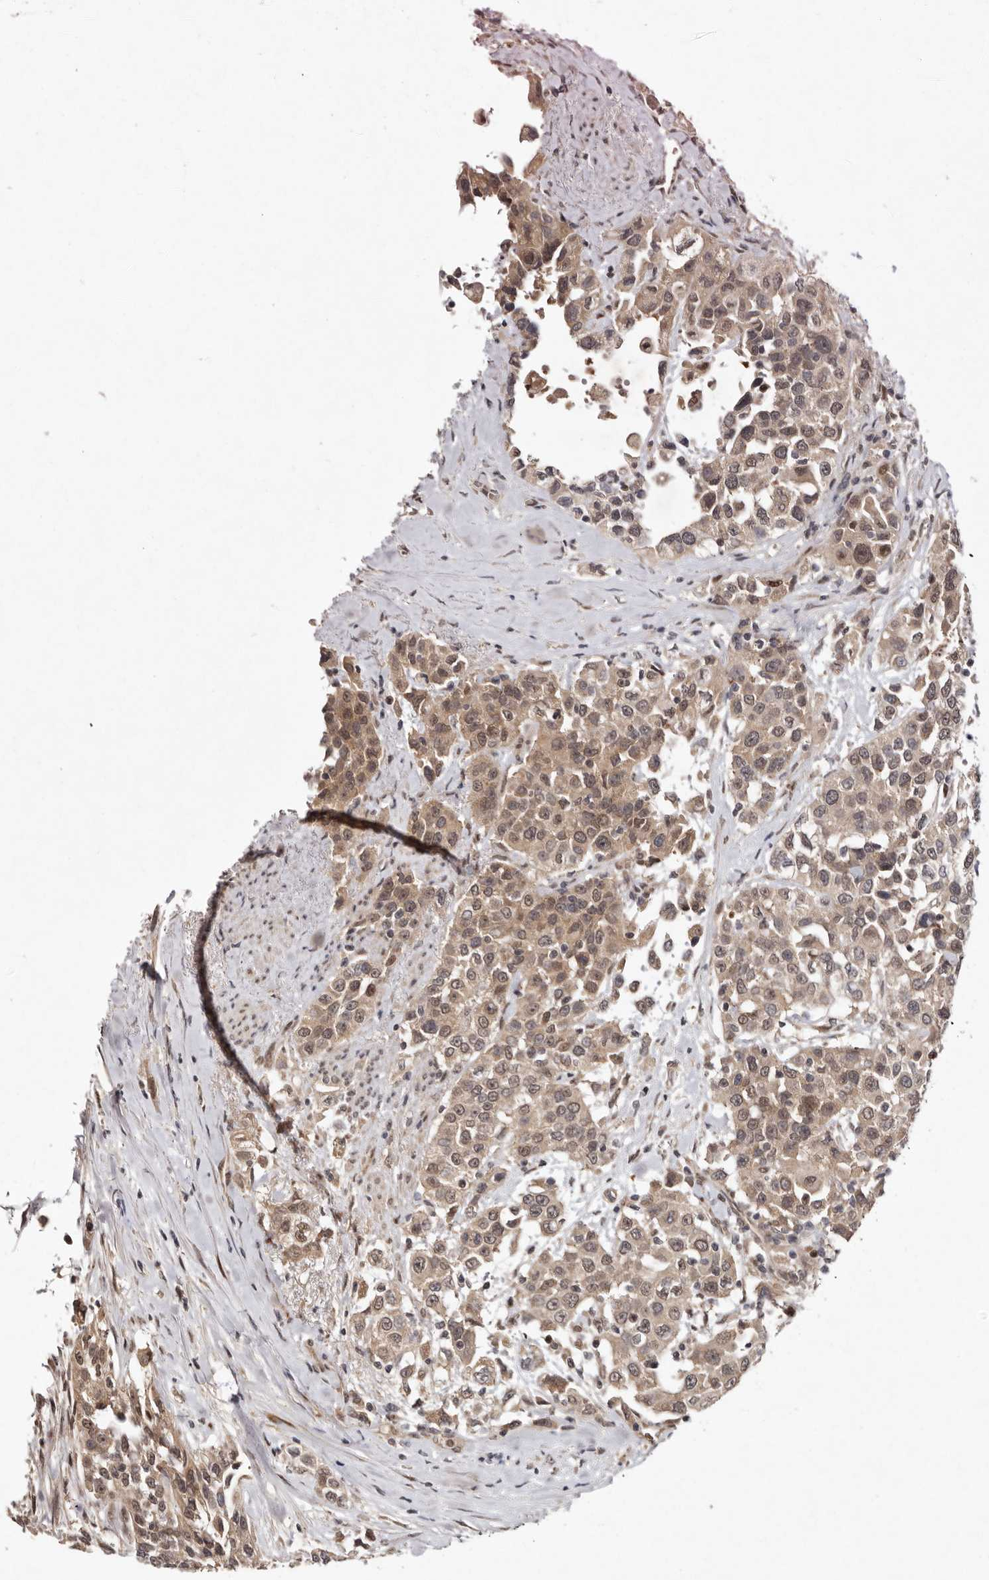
{"staining": {"intensity": "moderate", "quantity": ">75%", "location": "cytoplasmic/membranous,nuclear"}, "tissue": "urothelial cancer", "cell_type": "Tumor cells", "image_type": "cancer", "snomed": [{"axis": "morphology", "description": "Urothelial carcinoma, High grade"}, {"axis": "topography", "description": "Urinary bladder"}], "caption": "Immunohistochemical staining of urothelial carcinoma (high-grade) reveals medium levels of moderate cytoplasmic/membranous and nuclear expression in about >75% of tumor cells.", "gene": "ABL1", "patient": {"sex": "female", "age": 80}}